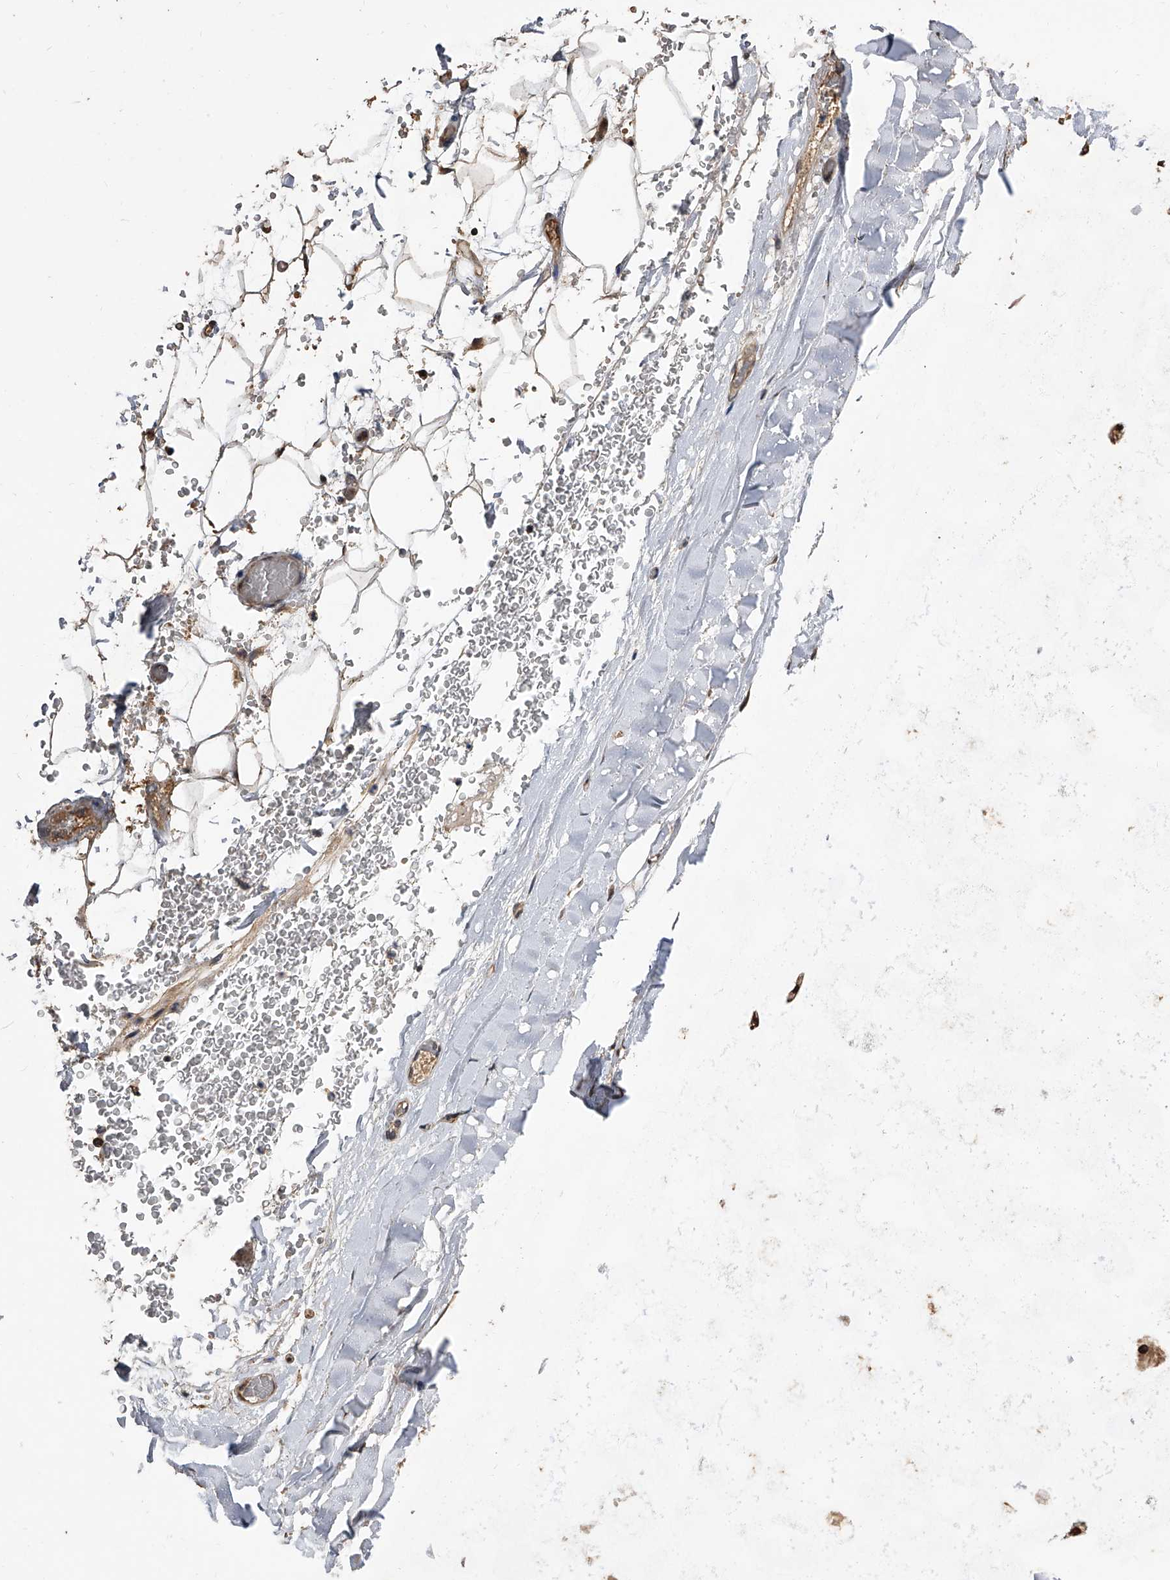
{"staining": {"intensity": "negative", "quantity": "none", "location": "none"}, "tissue": "adipose tissue", "cell_type": "Adipocytes", "image_type": "normal", "snomed": [{"axis": "morphology", "description": "Normal tissue, NOS"}, {"axis": "topography", "description": "Bronchus"}], "caption": "A high-resolution micrograph shows immunohistochemistry staining of normal adipose tissue, which demonstrates no significant expression in adipocytes. (Stains: DAB (3,3'-diaminobenzidine) IHC with hematoxylin counter stain, Microscopy: brightfield microscopy at high magnification).", "gene": "LTV1", "patient": {"sex": "male", "age": 66}}